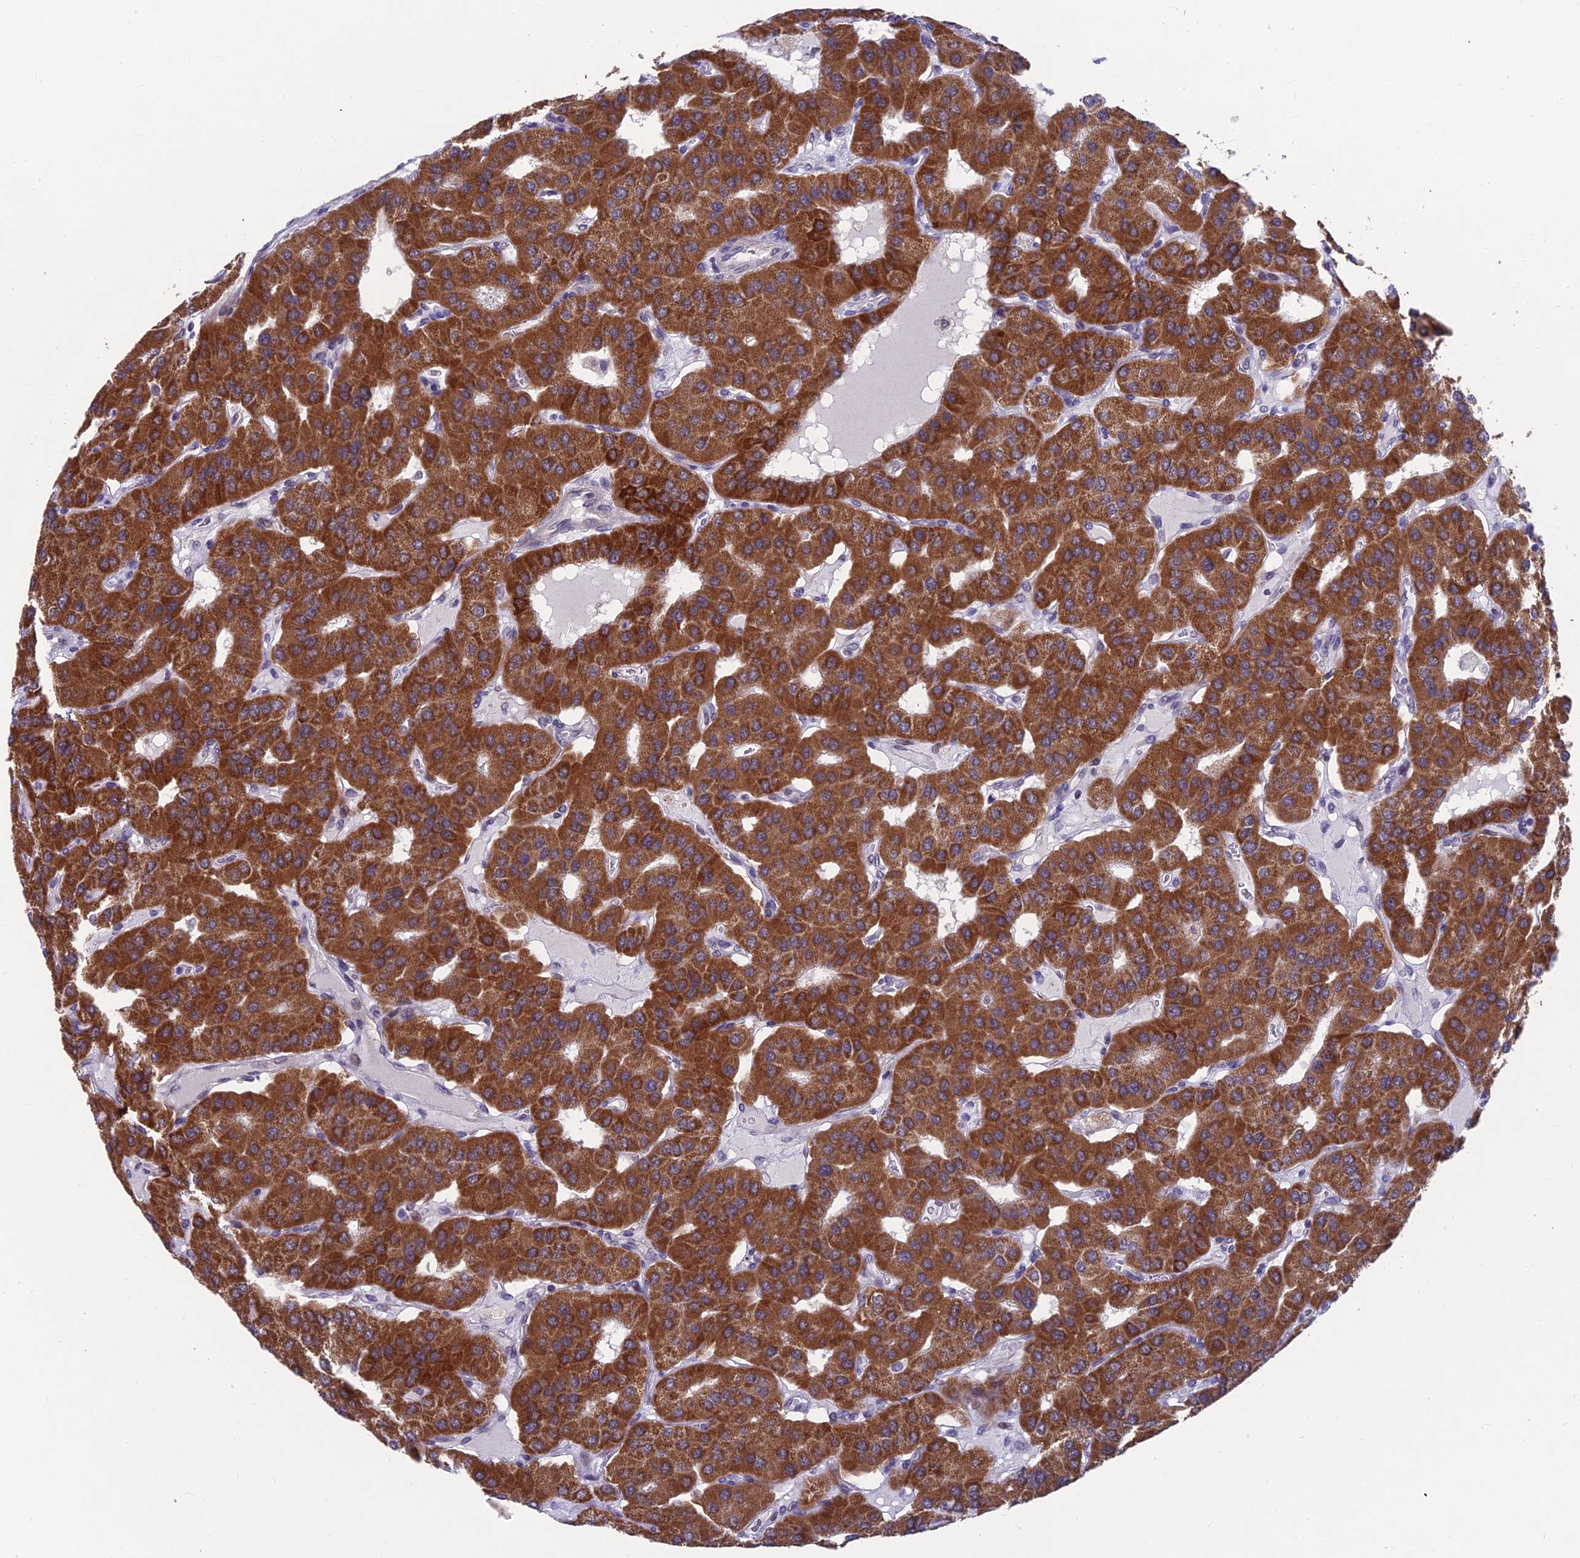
{"staining": {"intensity": "strong", "quantity": ">75%", "location": "cytoplasmic/membranous"}, "tissue": "parathyroid gland", "cell_type": "Glandular cells", "image_type": "normal", "snomed": [{"axis": "morphology", "description": "Normal tissue, NOS"}, {"axis": "morphology", "description": "Adenoma, NOS"}, {"axis": "topography", "description": "Parathyroid gland"}], "caption": "Glandular cells demonstrate high levels of strong cytoplasmic/membranous staining in about >75% of cells in benign parathyroid gland. (Brightfield microscopy of DAB IHC at high magnification).", "gene": "KIAA1191", "patient": {"sex": "female", "age": 86}}